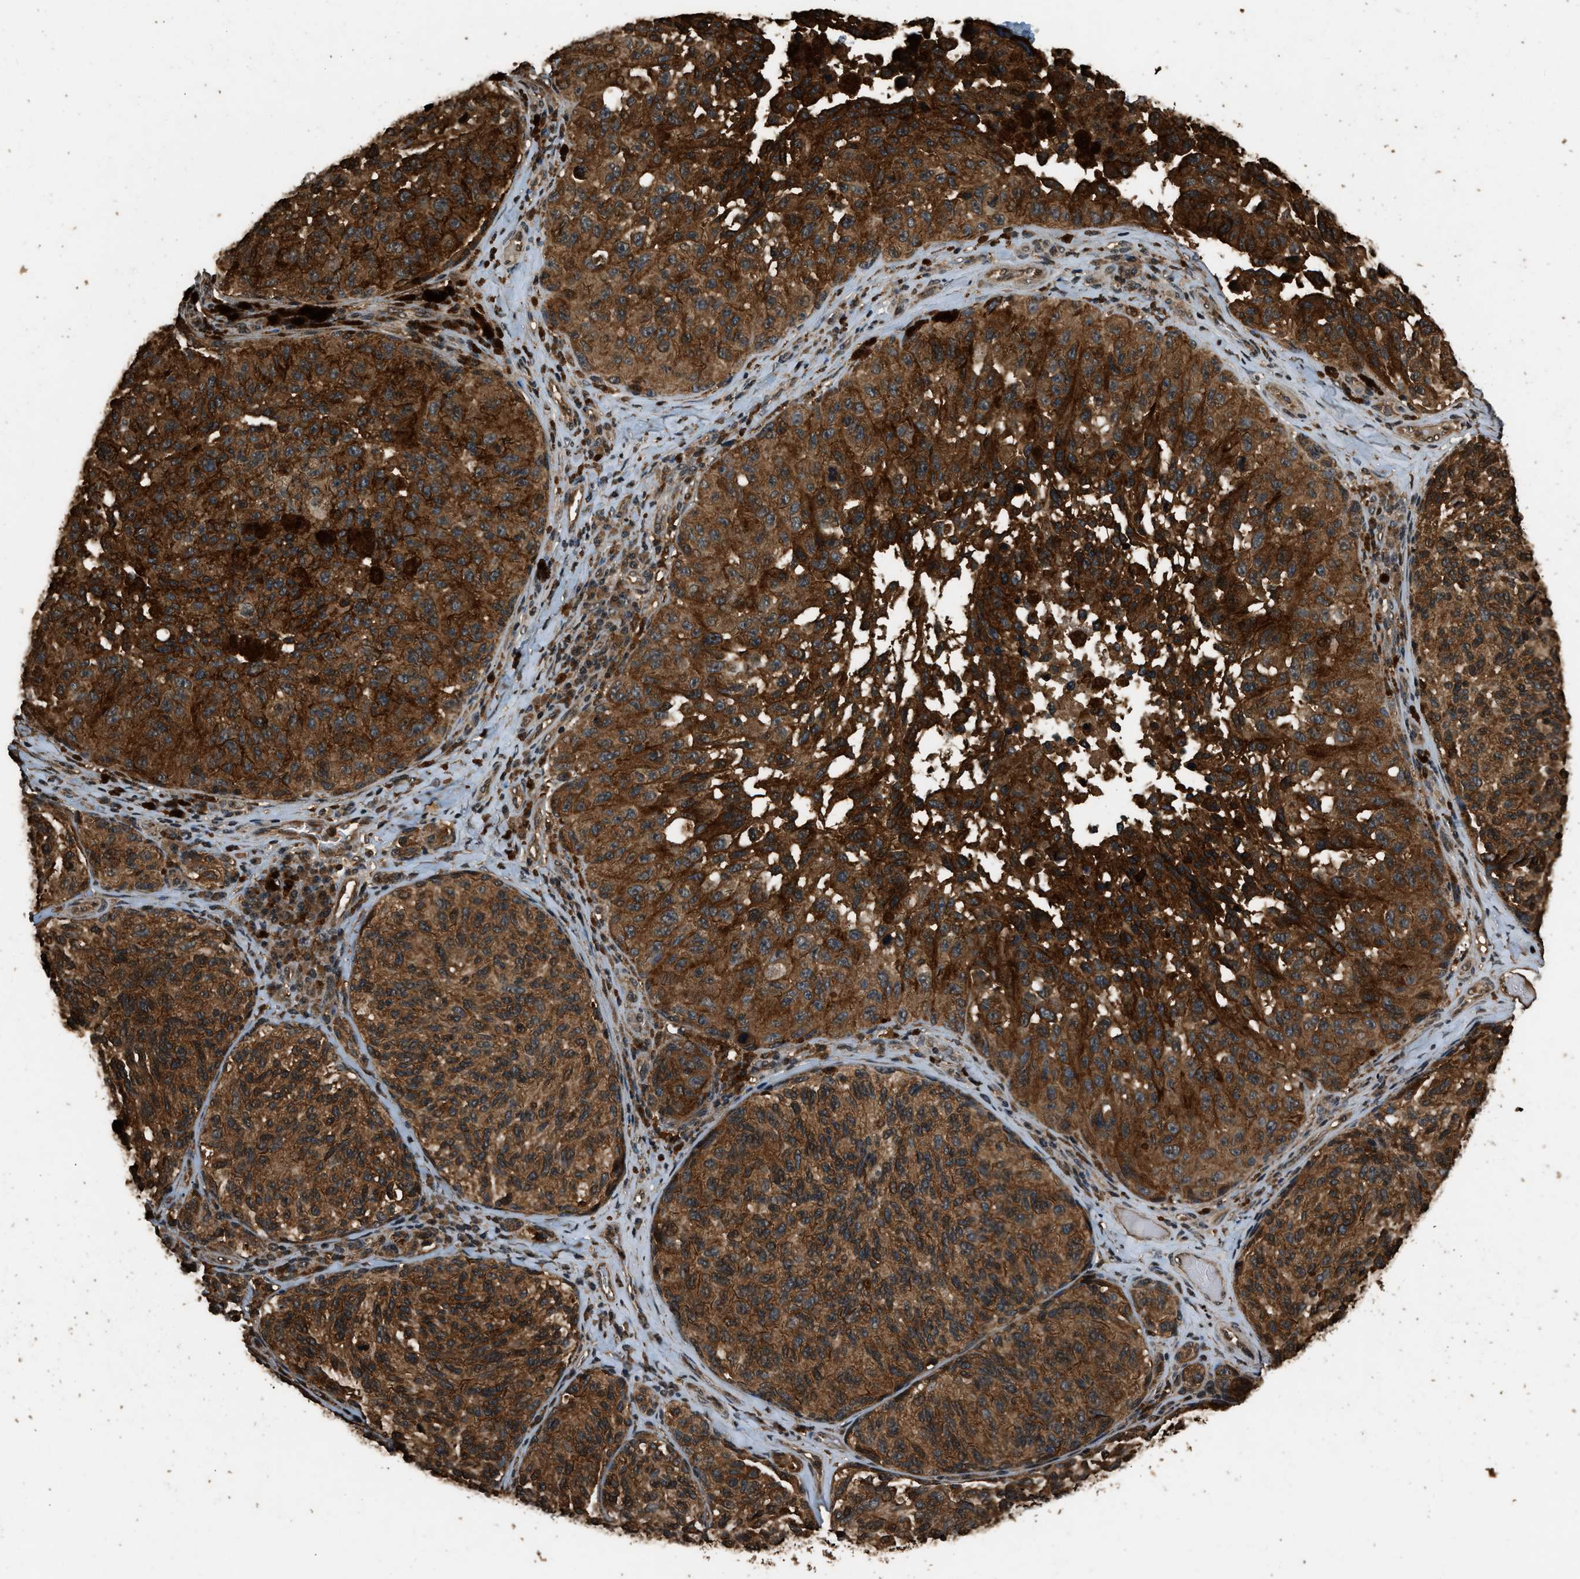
{"staining": {"intensity": "moderate", "quantity": ">75%", "location": "cytoplasmic/membranous"}, "tissue": "melanoma", "cell_type": "Tumor cells", "image_type": "cancer", "snomed": [{"axis": "morphology", "description": "Malignant melanoma, NOS"}, {"axis": "topography", "description": "Skin"}], "caption": "Malignant melanoma stained with a brown dye reveals moderate cytoplasmic/membranous positive expression in about >75% of tumor cells.", "gene": "RAP2A", "patient": {"sex": "female", "age": 73}}